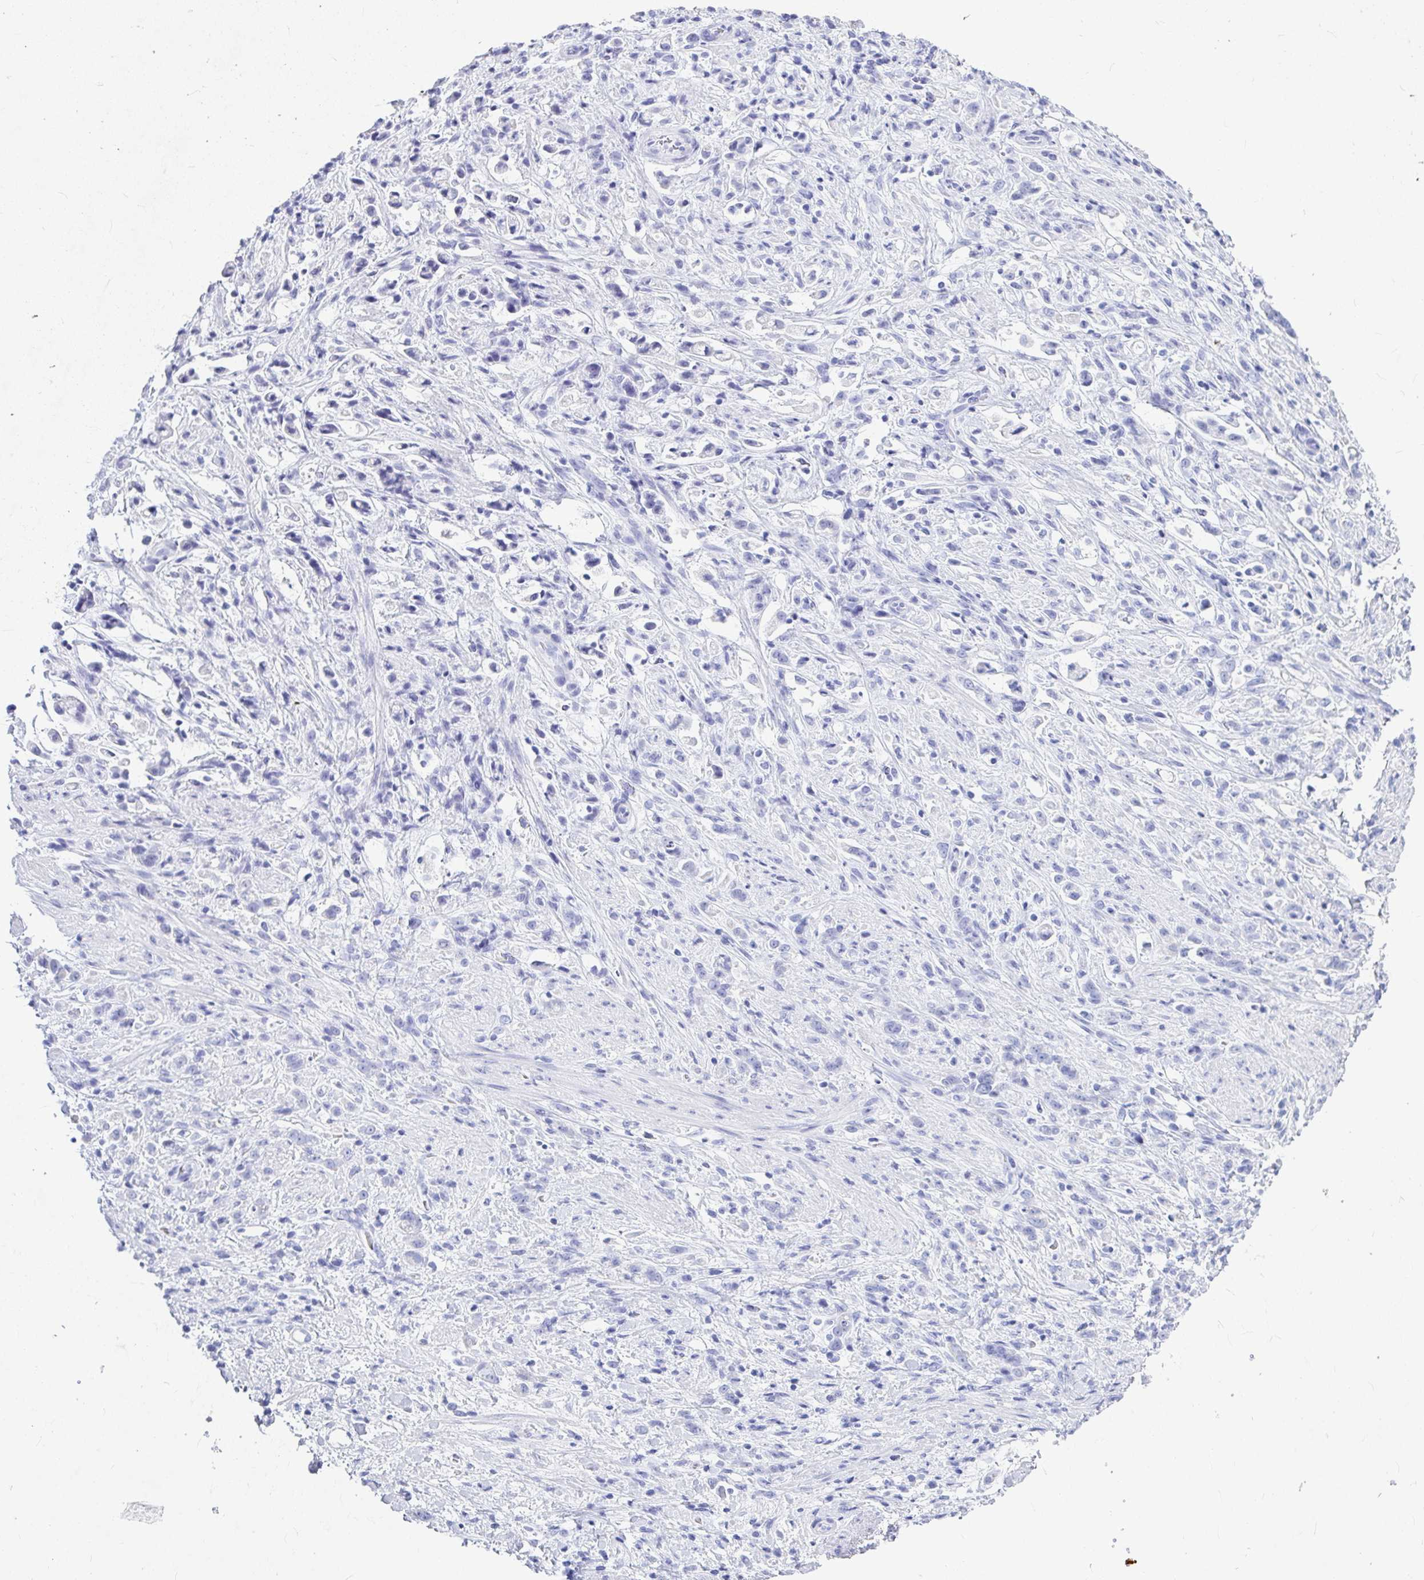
{"staining": {"intensity": "negative", "quantity": "none", "location": "none"}, "tissue": "stomach cancer", "cell_type": "Tumor cells", "image_type": "cancer", "snomed": [{"axis": "morphology", "description": "Adenocarcinoma, NOS"}, {"axis": "topography", "description": "Stomach"}], "caption": "Stomach cancer (adenocarcinoma) was stained to show a protein in brown. There is no significant positivity in tumor cells.", "gene": "OR5J2", "patient": {"sex": "female", "age": 60}}